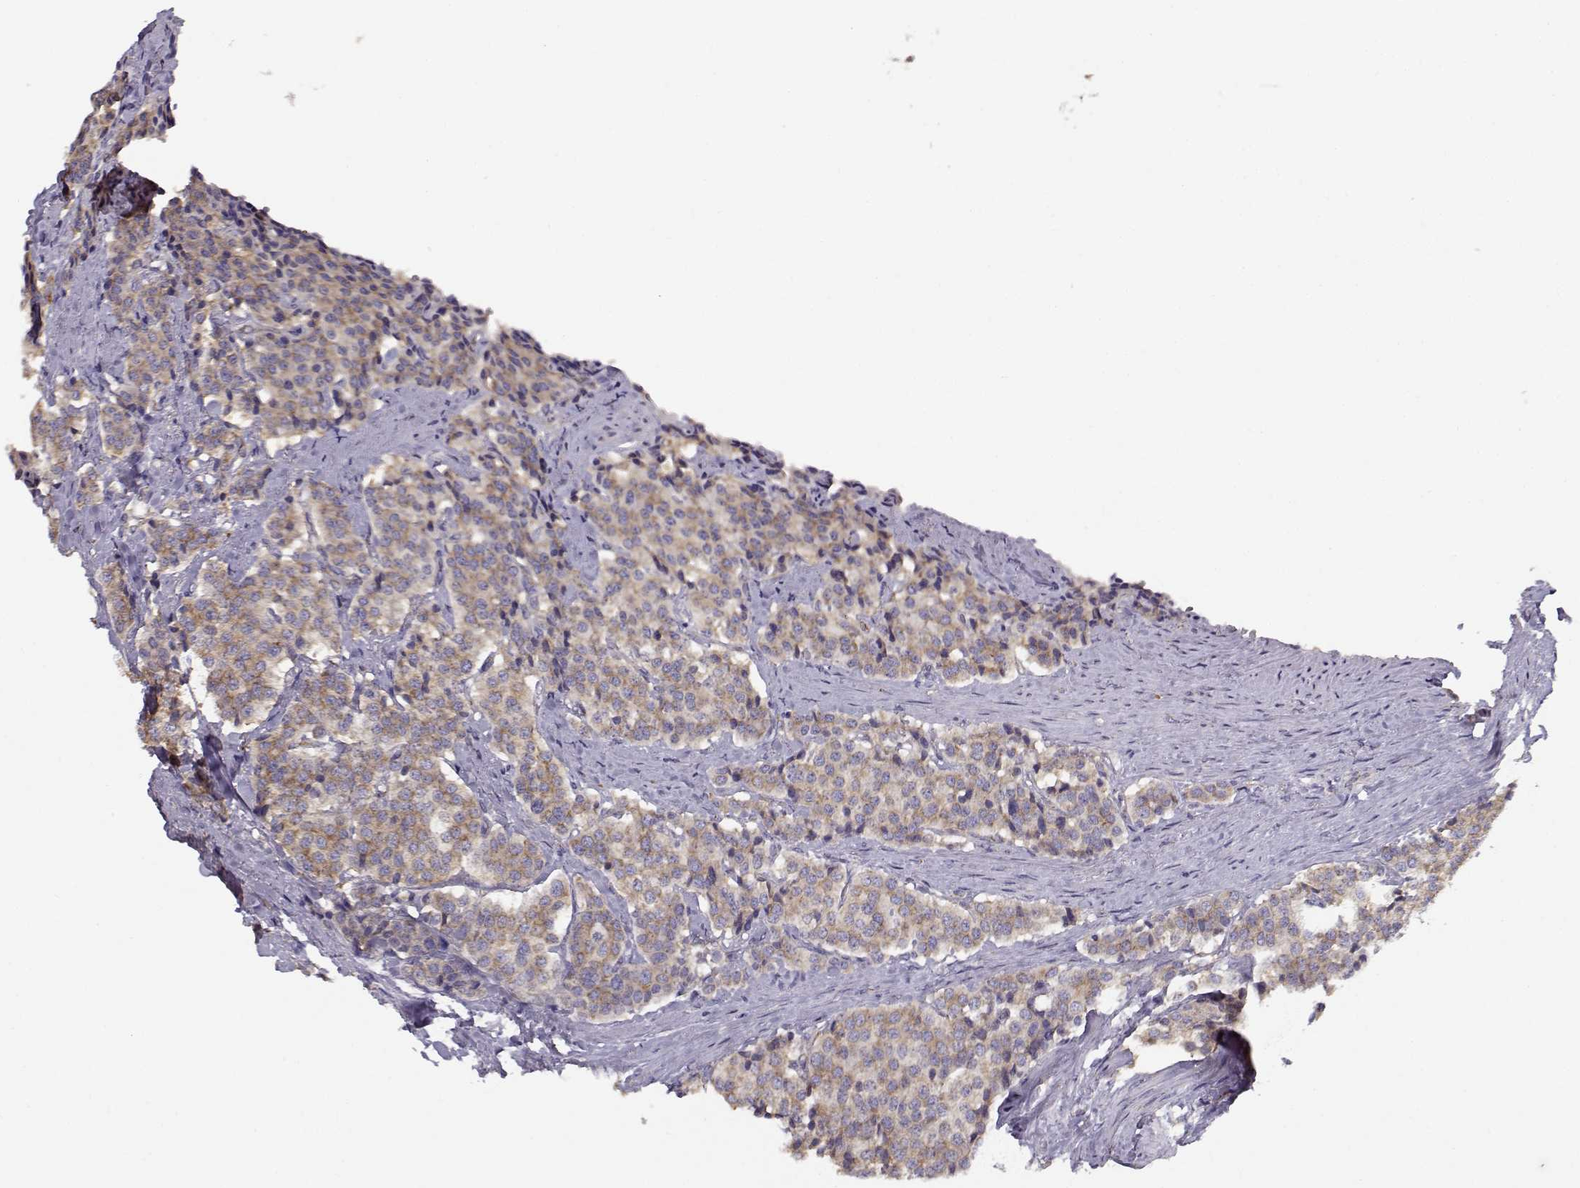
{"staining": {"intensity": "moderate", "quantity": ">75%", "location": "cytoplasmic/membranous"}, "tissue": "carcinoid", "cell_type": "Tumor cells", "image_type": "cancer", "snomed": [{"axis": "morphology", "description": "Carcinoid, malignant, NOS"}, {"axis": "topography", "description": "Small intestine"}], "caption": "This is a photomicrograph of immunohistochemistry (IHC) staining of malignant carcinoid, which shows moderate positivity in the cytoplasmic/membranous of tumor cells.", "gene": "BEND6", "patient": {"sex": "female", "age": 58}}